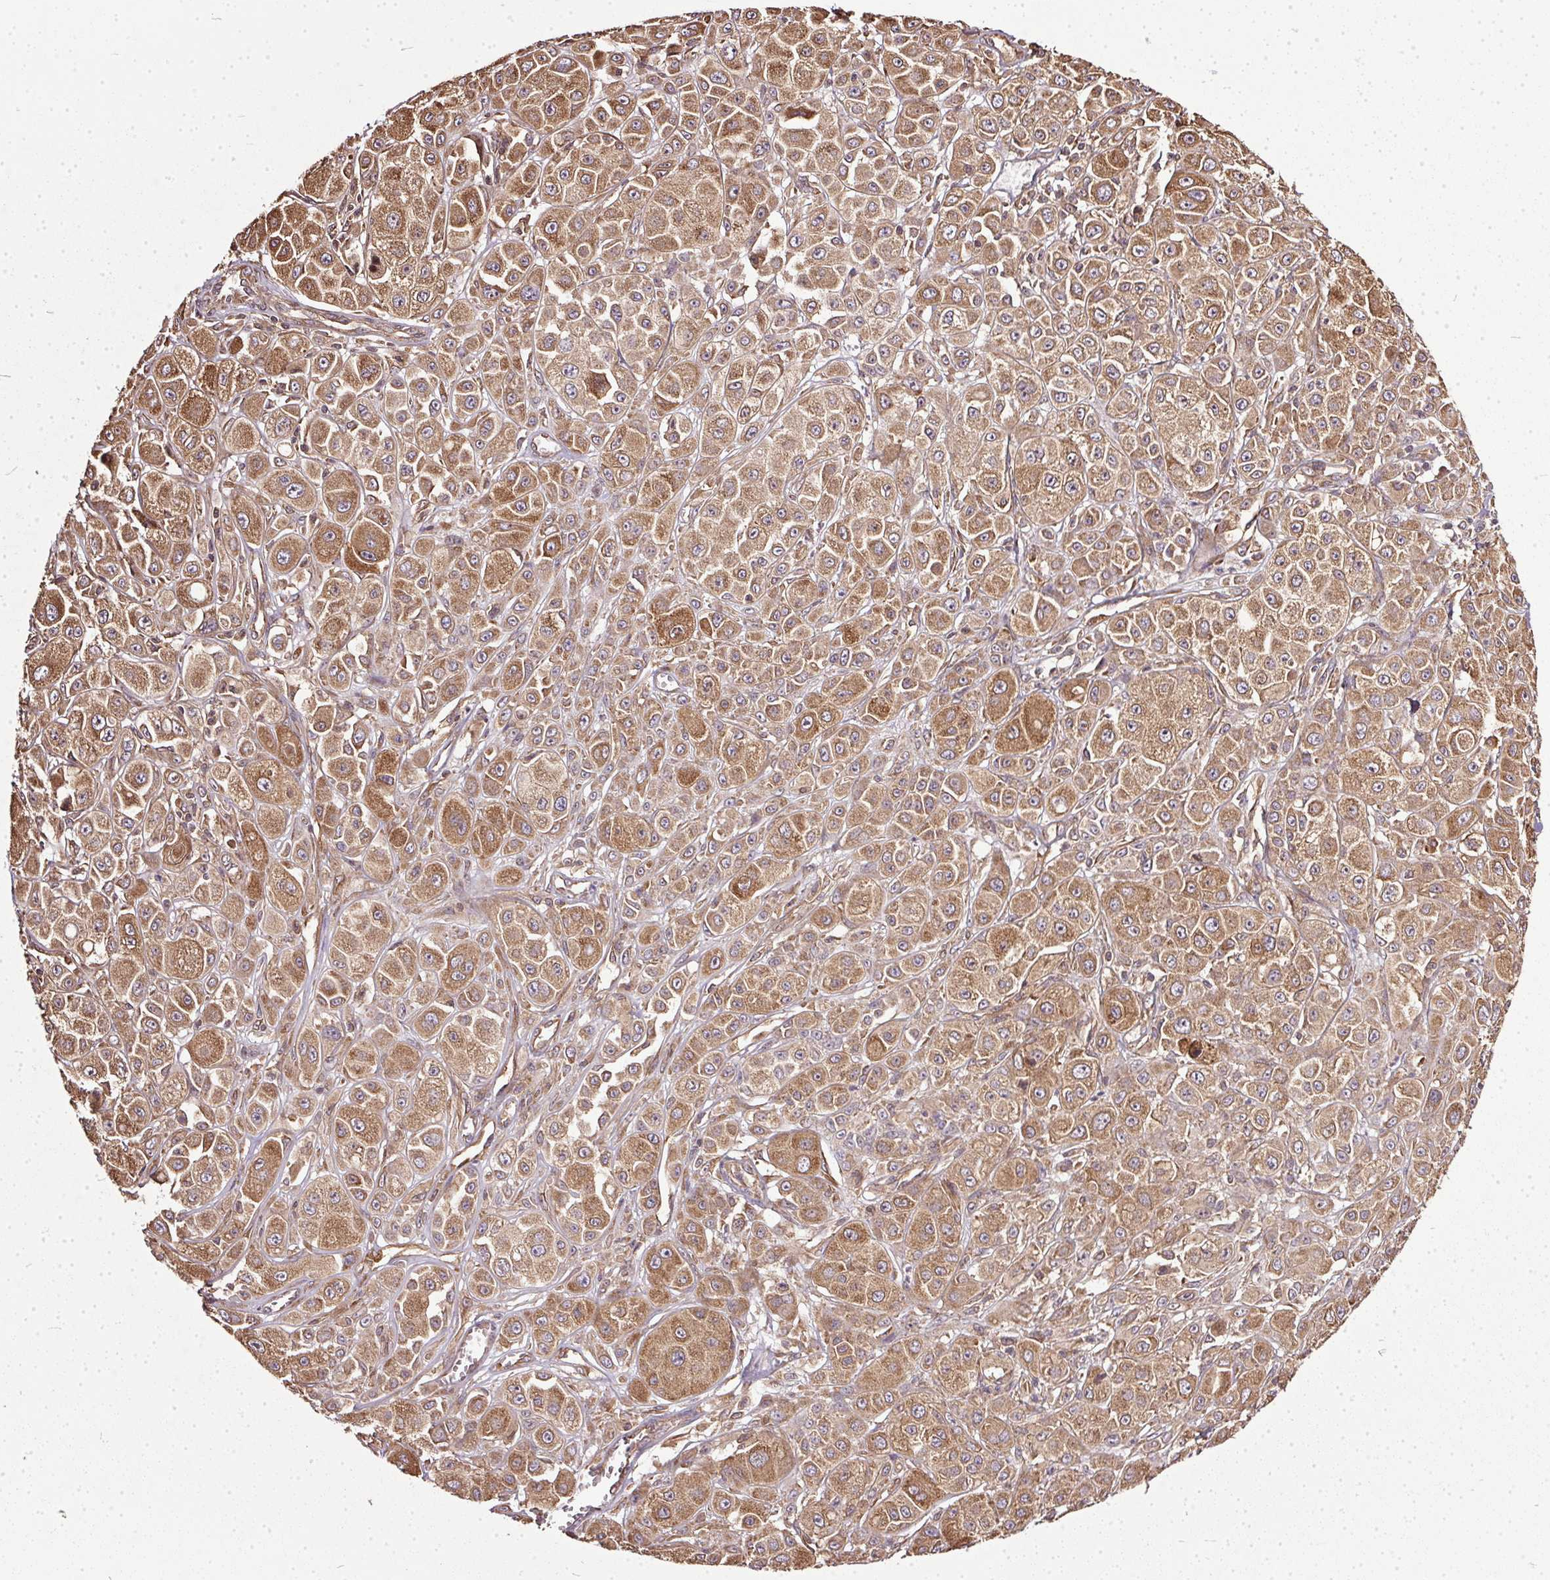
{"staining": {"intensity": "moderate", "quantity": ">75%", "location": "cytoplasmic/membranous"}, "tissue": "melanoma", "cell_type": "Tumor cells", "image_type": "cancer", "snomed": [{"axis": "morphology", "description": "Malignant melanoma, NOS"}, {"axis": "topography", "description": "Skin"}], "caption": "A micrograph of human malignant melanoma stained for a protein shows moderate cytoplasmic/membranous brown staining in tumor cells.", "gene": "EIF2S1", "patient": {"sex": "male", "age": 67}}